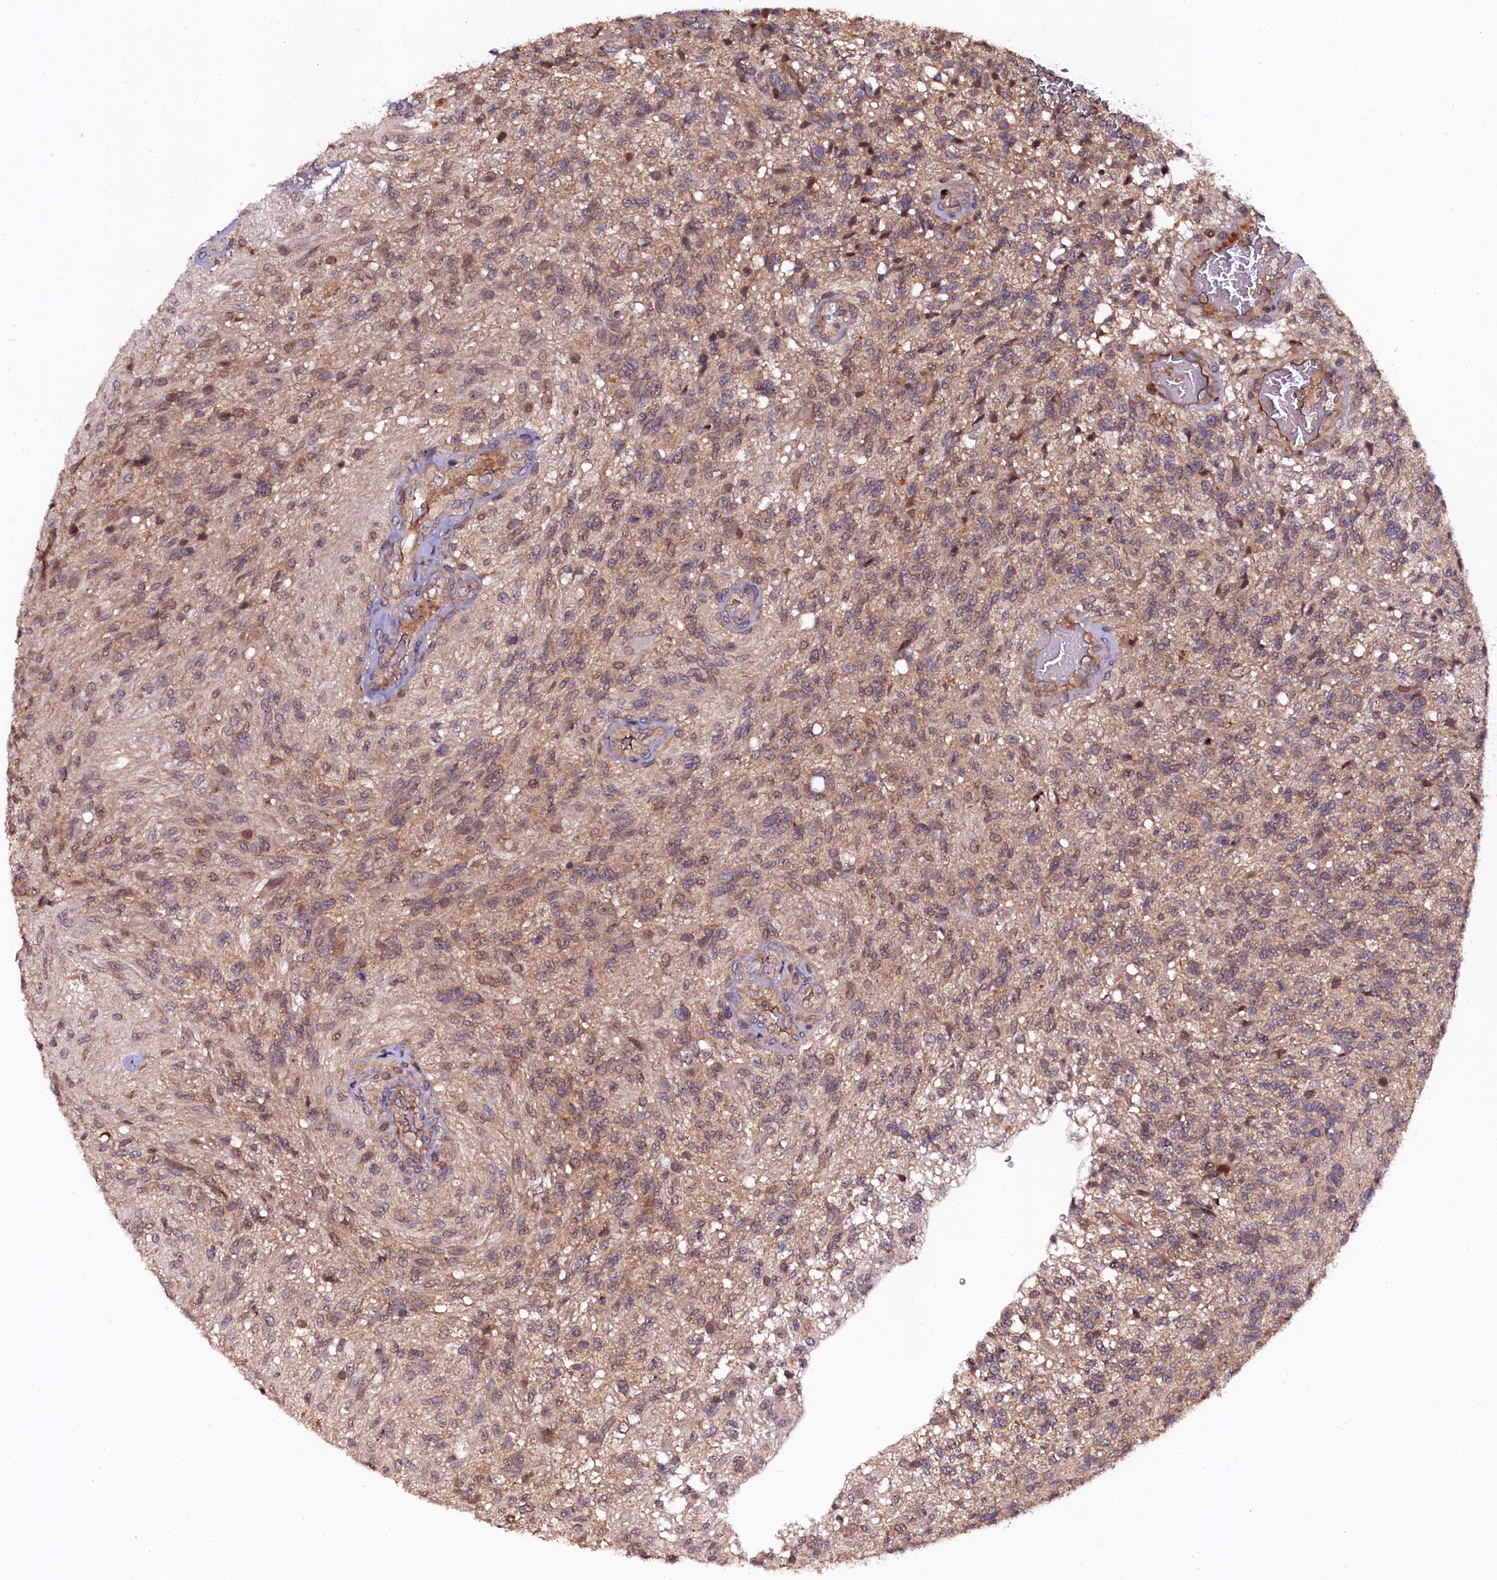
{"staining": {"intensity": "weak", "quantity": "25%-75%", "location": "cytoplasmic/membranous"}, "tissue": "glioma", "cell_type": "Tumor cells", "image_type": "cancer", "snomed": [{"axis": "morphology", "description": "Glioma, malignant, High grade"}, {"axis": "topography", "description": "Brain"}], "caption": "Glioma stained with a brown dye displays weak cytoplasmic/membranous positive positivity in approximately 25%-75% of tumor cells.", "gene": "N4BP1", "patient": {"sex": "male", "age": 56}}